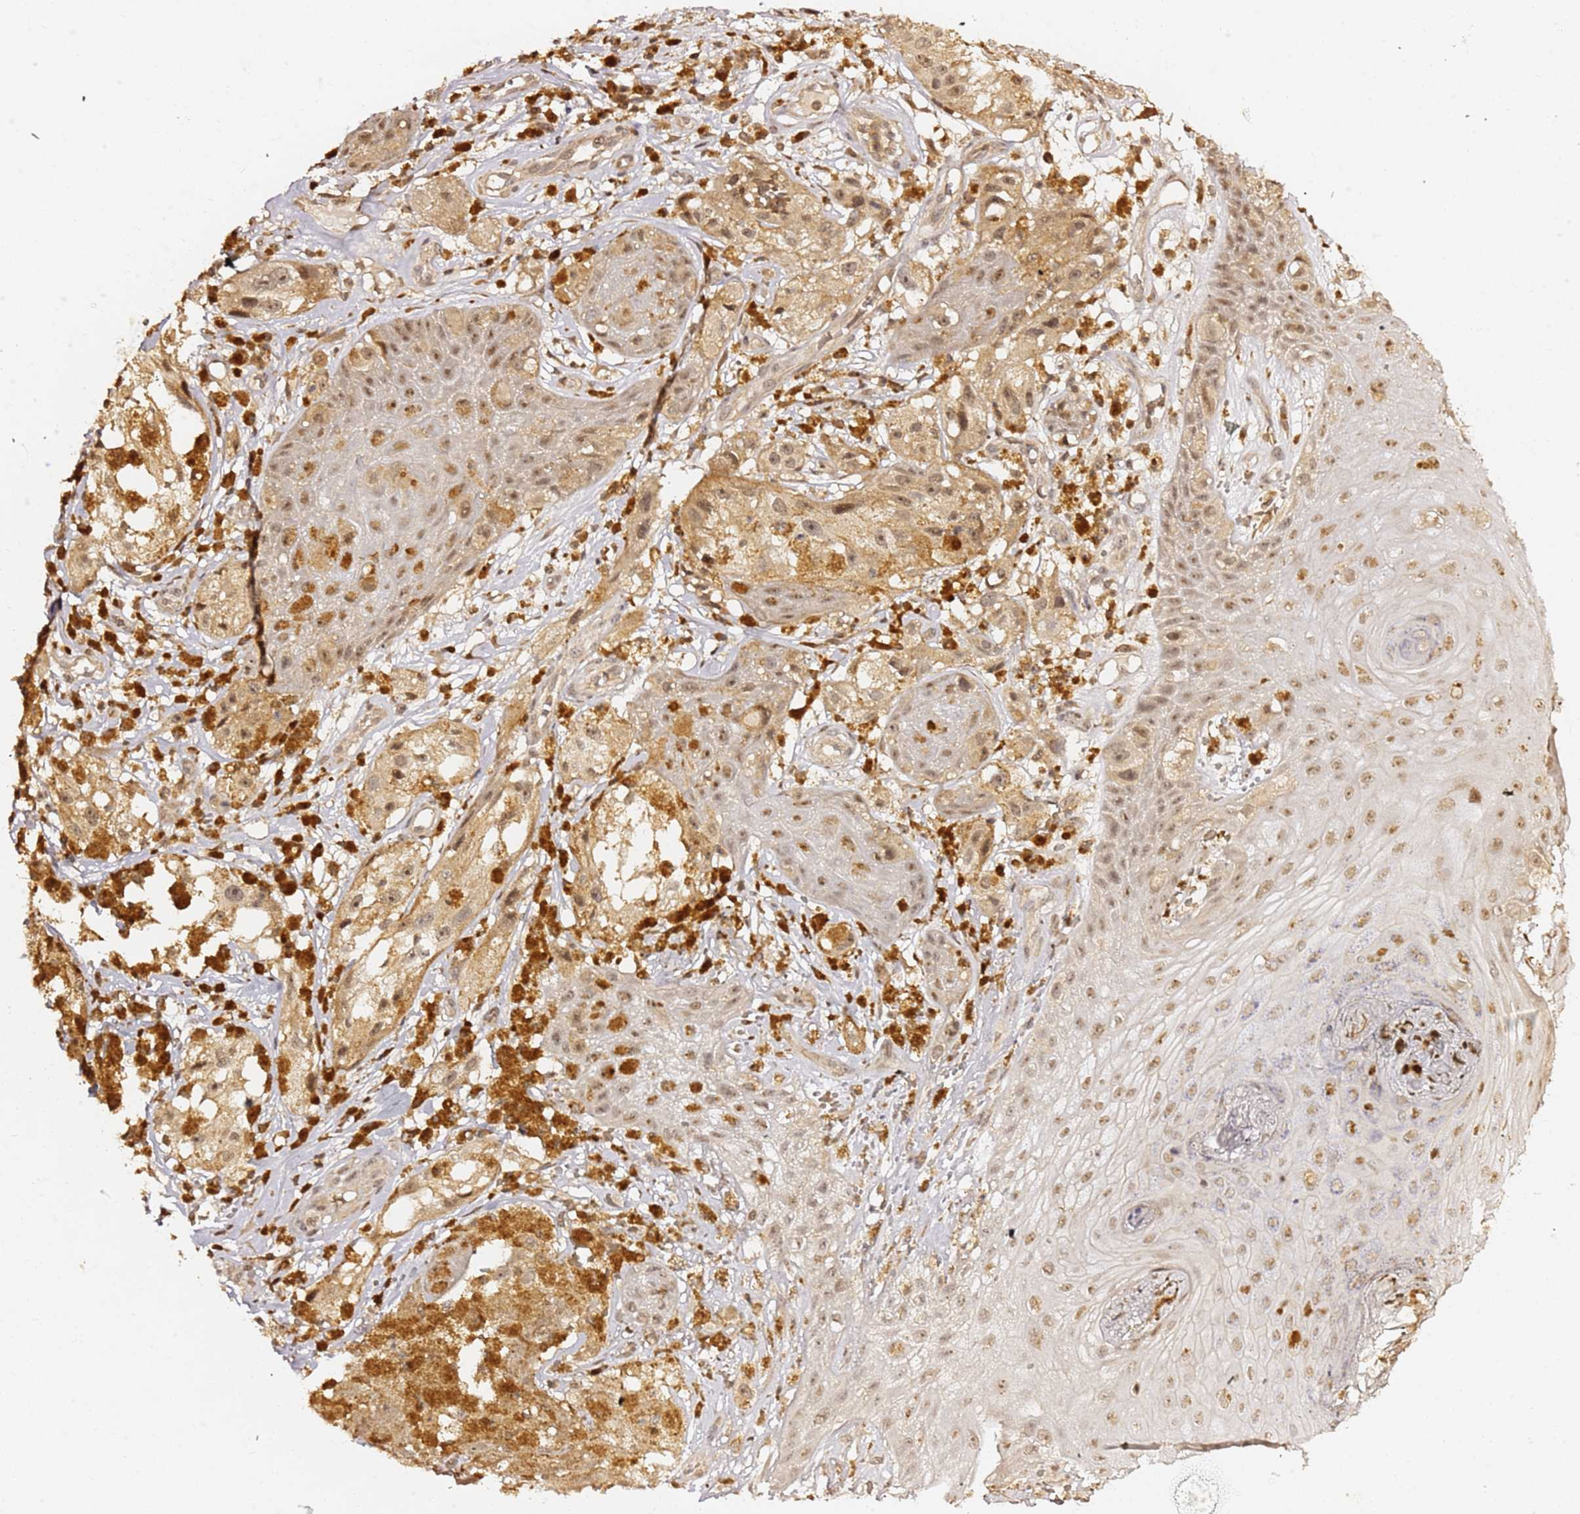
{"staining": {"intensity": "weak", "quantity": ">75%", "location": "cytoplasmic/membranous,nuclear"}, "tissue": "melanoma", "cell_type": "Tumor cells", "image_type": "cancer", "snomed": [{"axis": "morphology", "description": "Malignant melanoma, NOS"}, {"axis": "topography", "description": "Skin"}], "caption": "Human melanoma stained with a protein marker demonstrates weak staining in tumor cells.", "gene": "OR5V1", "patient": {"sex": "male", "age": 88}}